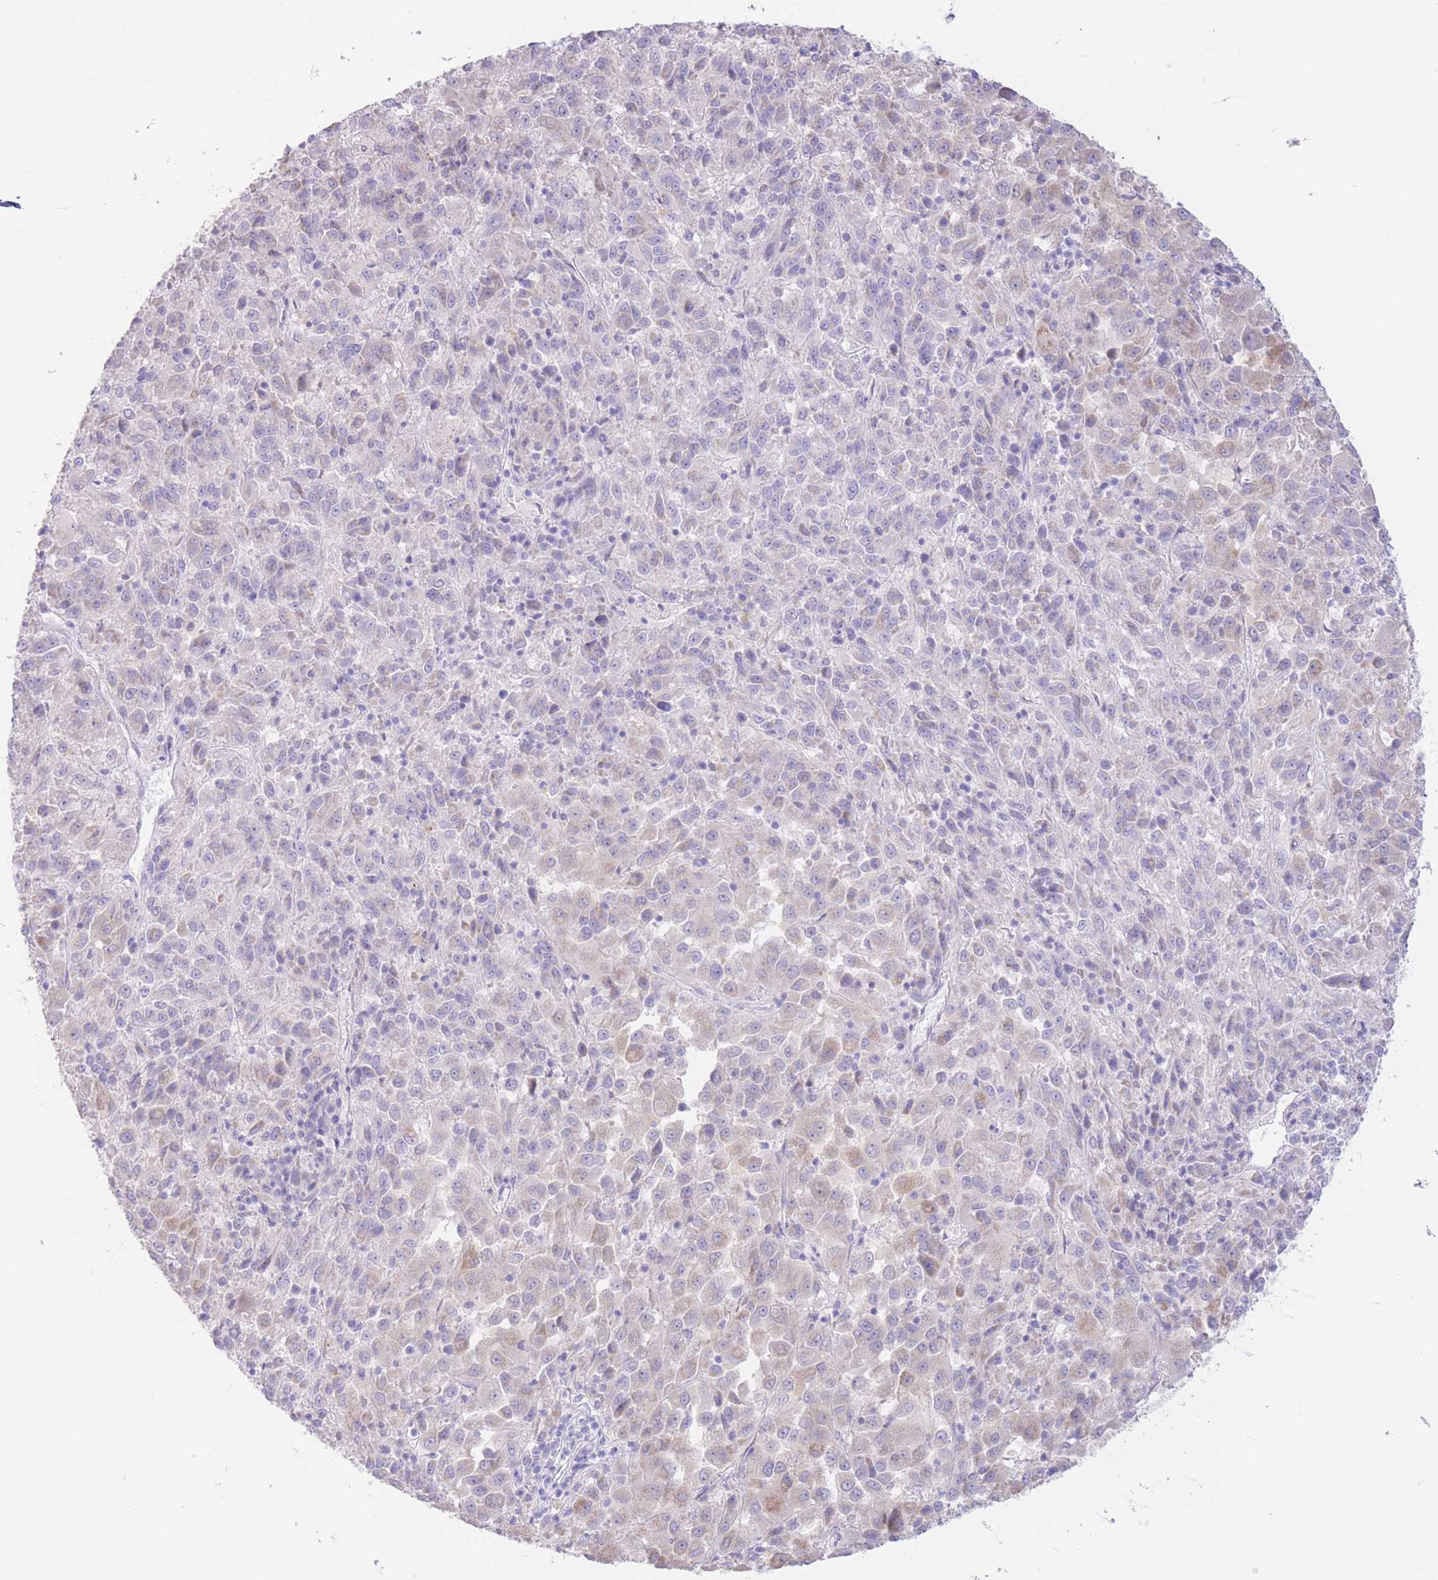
{"staining": {"intensity": "weak", "quantity": "25%-75%", "location": "cytoplasmic/membranous"}, "tissue": "melanoma", "cell_type": "Tumor cells", "image_type": "cancer", "snomed": [{"axis": "morphology", "description": "Malignant melanoma, Metastatic site"}, {"axis": "topography", "description": "Lung"}], "caption": "An image showing weak cytoplasmic/membranous positivity in about 25%-75% of tumor cells in melanoma, as visualized by brown immunohistochemical staining.", "gene": "FAH", "patient": {"sex": "male", "age": 64}}